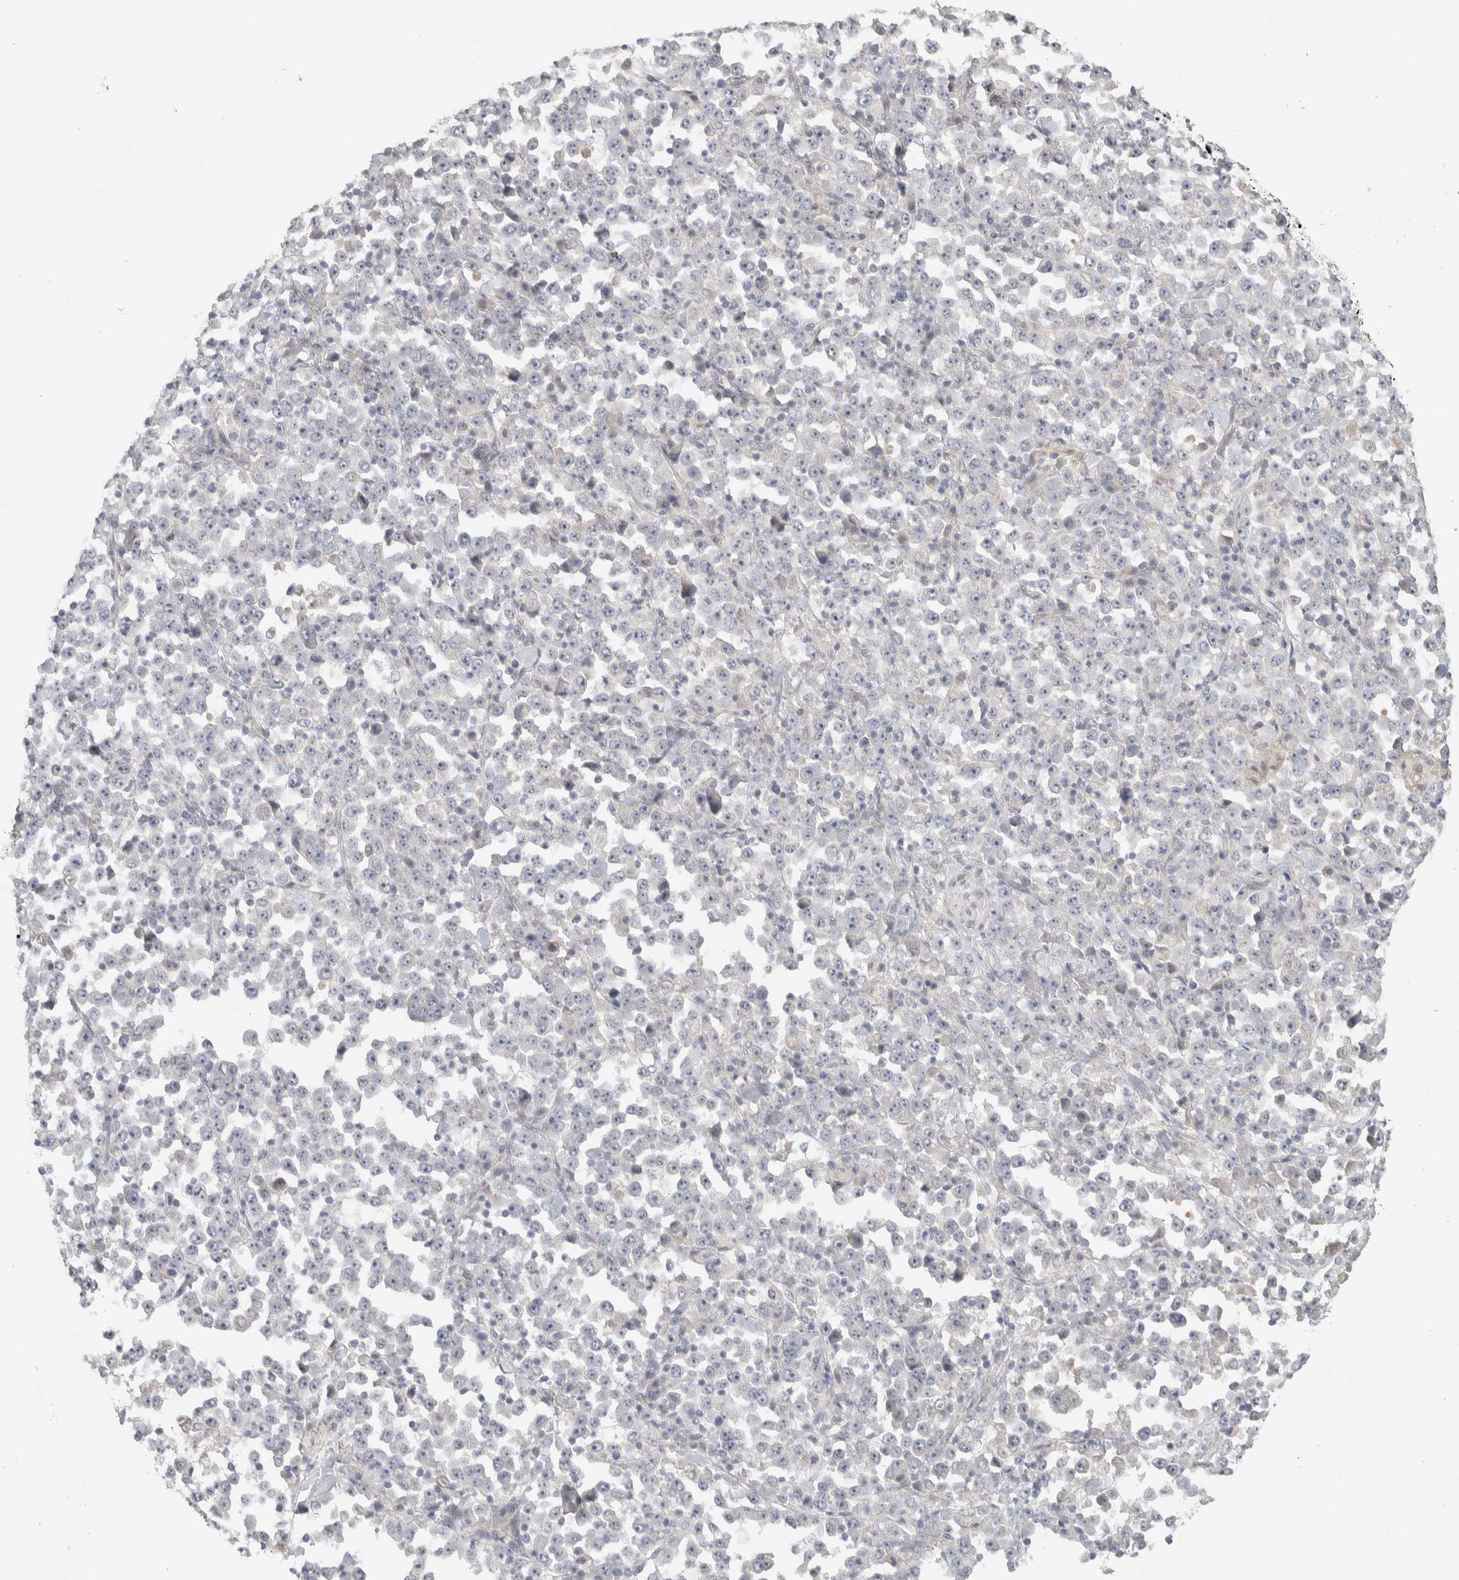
{"staining": {"intensity": "negative", "quantity": "none", "location": "none"}, "tissue": "stomach cancer", "cell_type": "Tumor cells", "image_type": "cancer", "snomed": [{"axis": "morphology", "description": "Normal tissue, NOS"}, {"axis": "morphology", "description": "Adenocarcinoma, NOS"}, {"axis": "topography", "description": "Stomach, upper"}, {"axis": "topography", "description": "Stomach"}], "caption": "The image demonstrates no significant staining in tumor cells of stomach cancer.", "gene": "DCXR", "patient": {"sex": "male", "age": 59}}